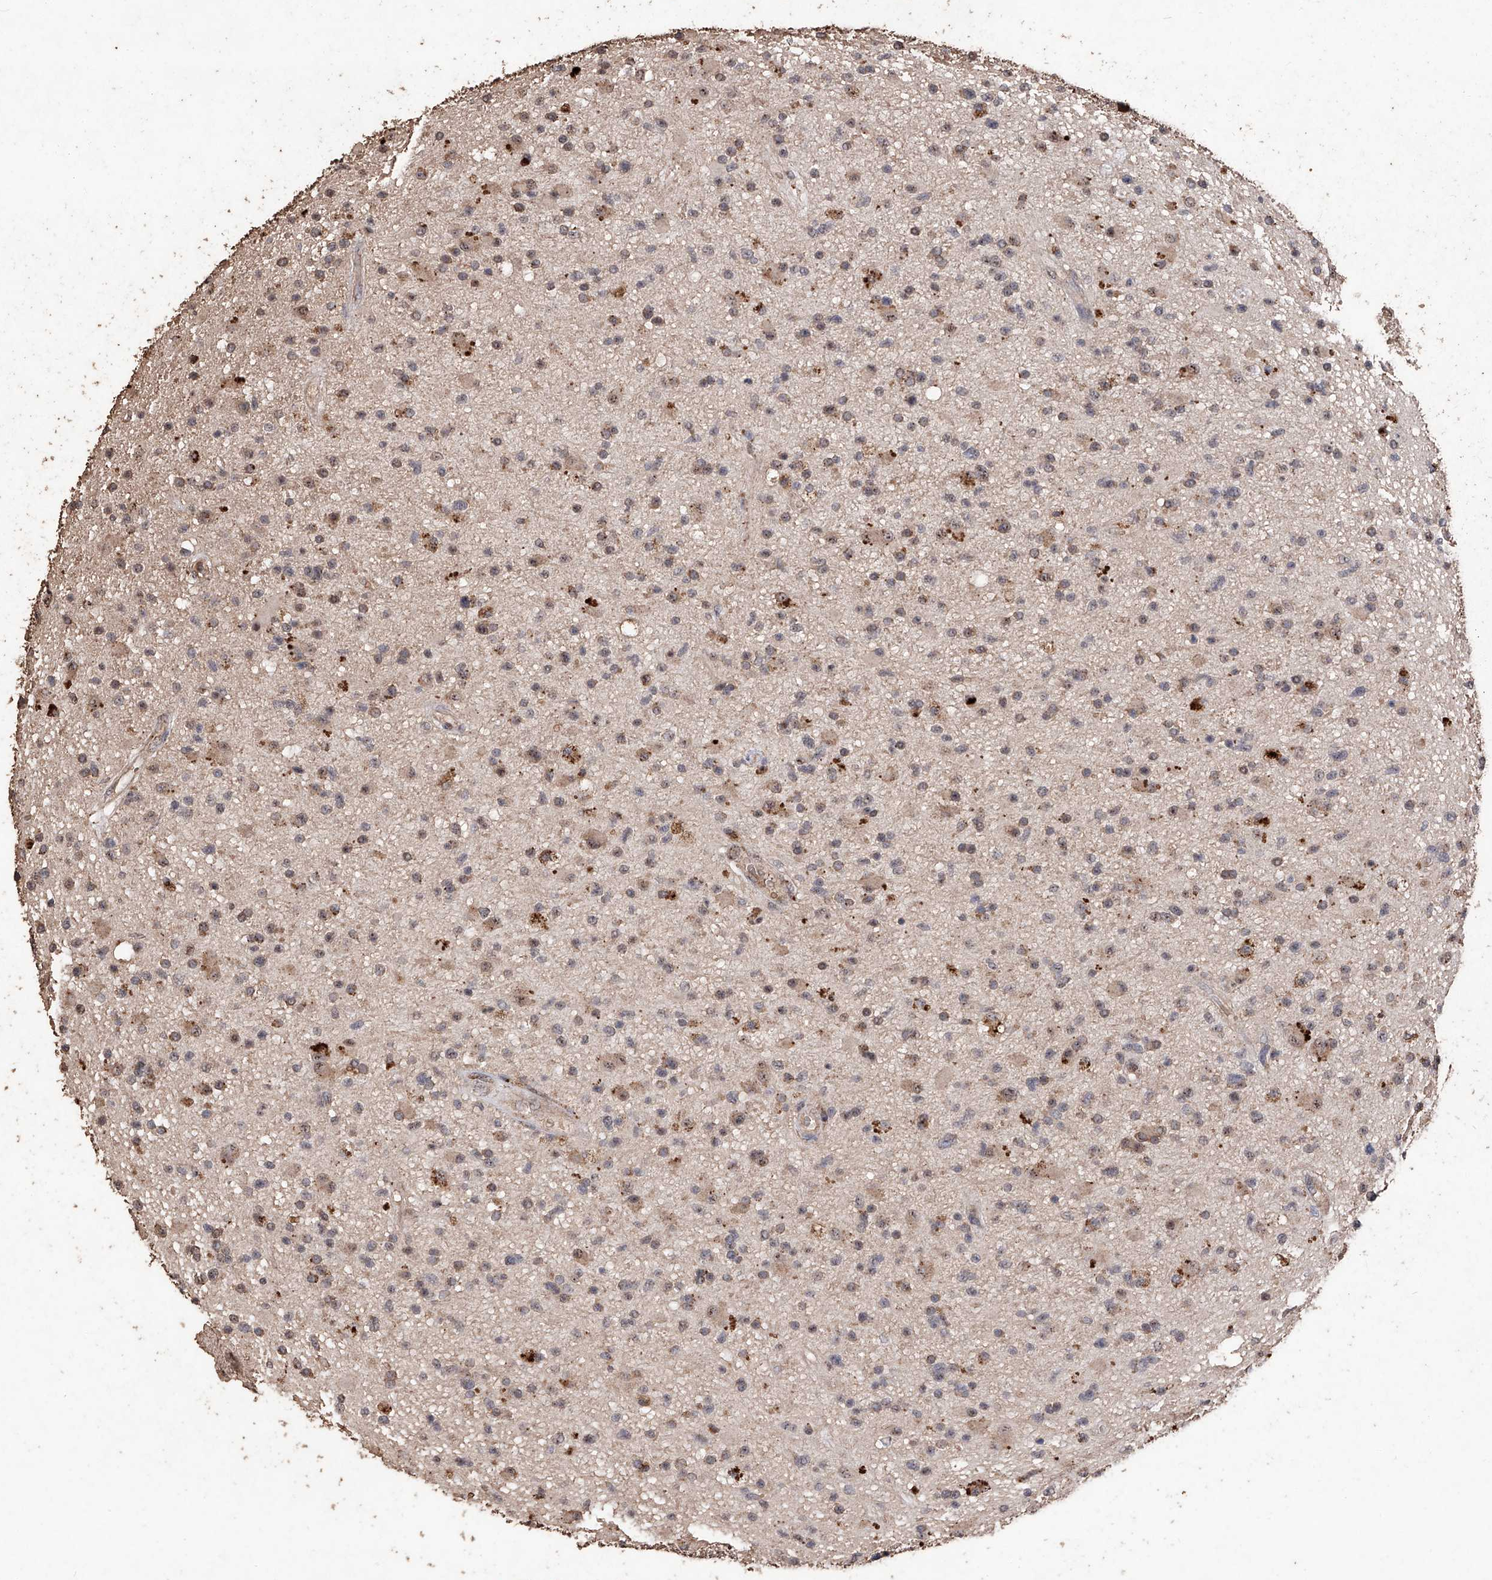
{"staining": {"intensity": "weak", "quantity": "<25%", "location": "cytoplasmic/membranous"}, "tissue": "glioma", "cell_type": "Tumor cells", "image_type": "cancer", "snomed": [{"axis": "morphology", "description": "Glioma, malignant, High grade"}, {"axis": "topography", "description": "Brain"}], "caption": "Human malignant high-grade glioma stained for a protein using immunohistochemistry (IHC) displays no staining in tumor cells.", "gene": "EML1", "patient": {"sex": "male", "age": 33}}